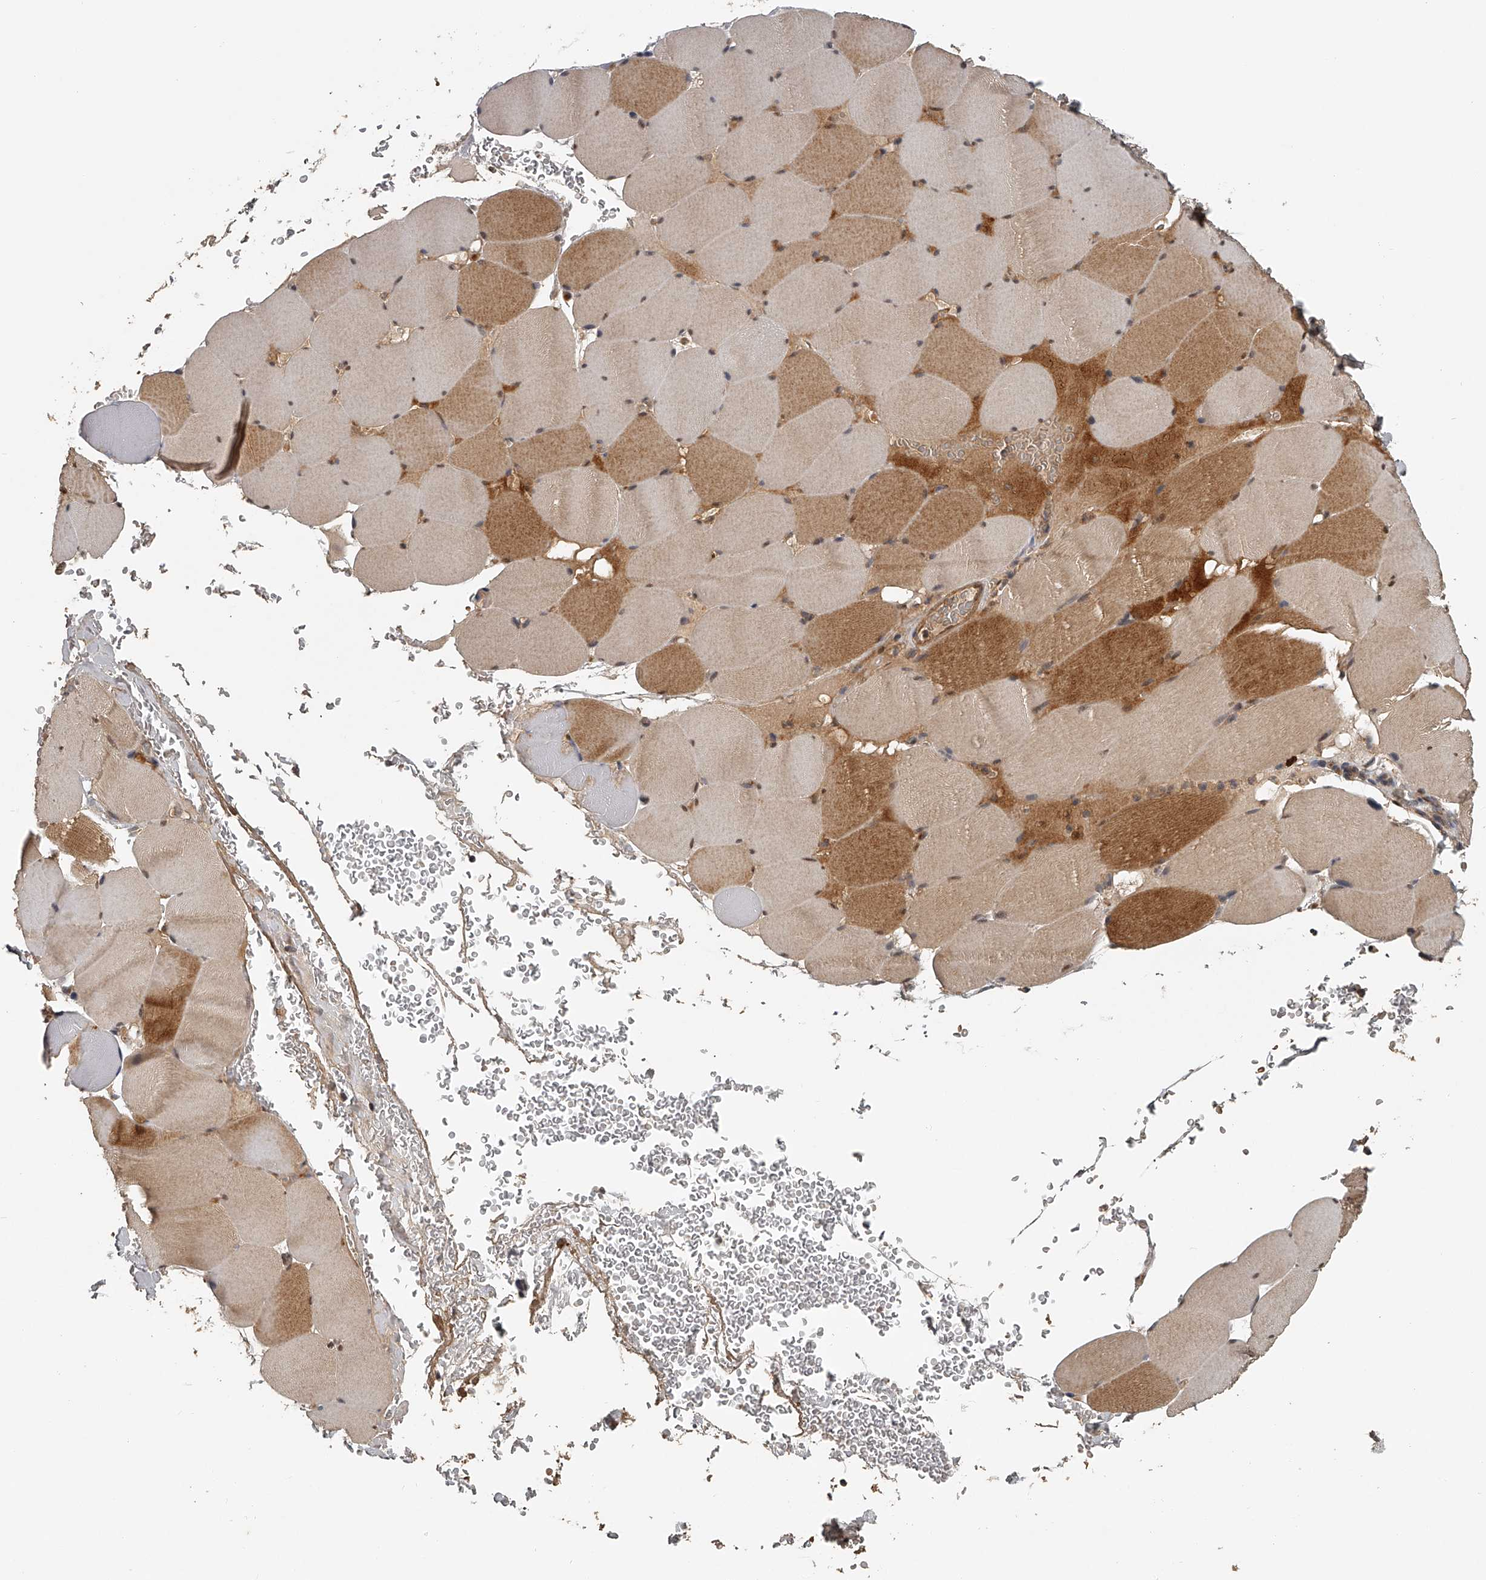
{"staining": {"intensity": "moderate", "quantity": ">75%", "location": "cytoplasmic/membranous,nuclear"}, "tissue": "skeletal muscle", "cell_type": "Myocytes", "image_type": "normal", "snomed": [{"axis": "morphology", "description": "Normal tissue, NOS"}, {"axis": "topography", "description": "Skeletal muscle"}], "caption": "This photomicrograph shows IHC staining of benign skeletal muscle, with medium moderate cytoplasmic/membranous,nuclear positivity in approximately >75% of myocytes.", "gene": "PLEKHG1", "patient": {"sex": "male", "age": 62}}